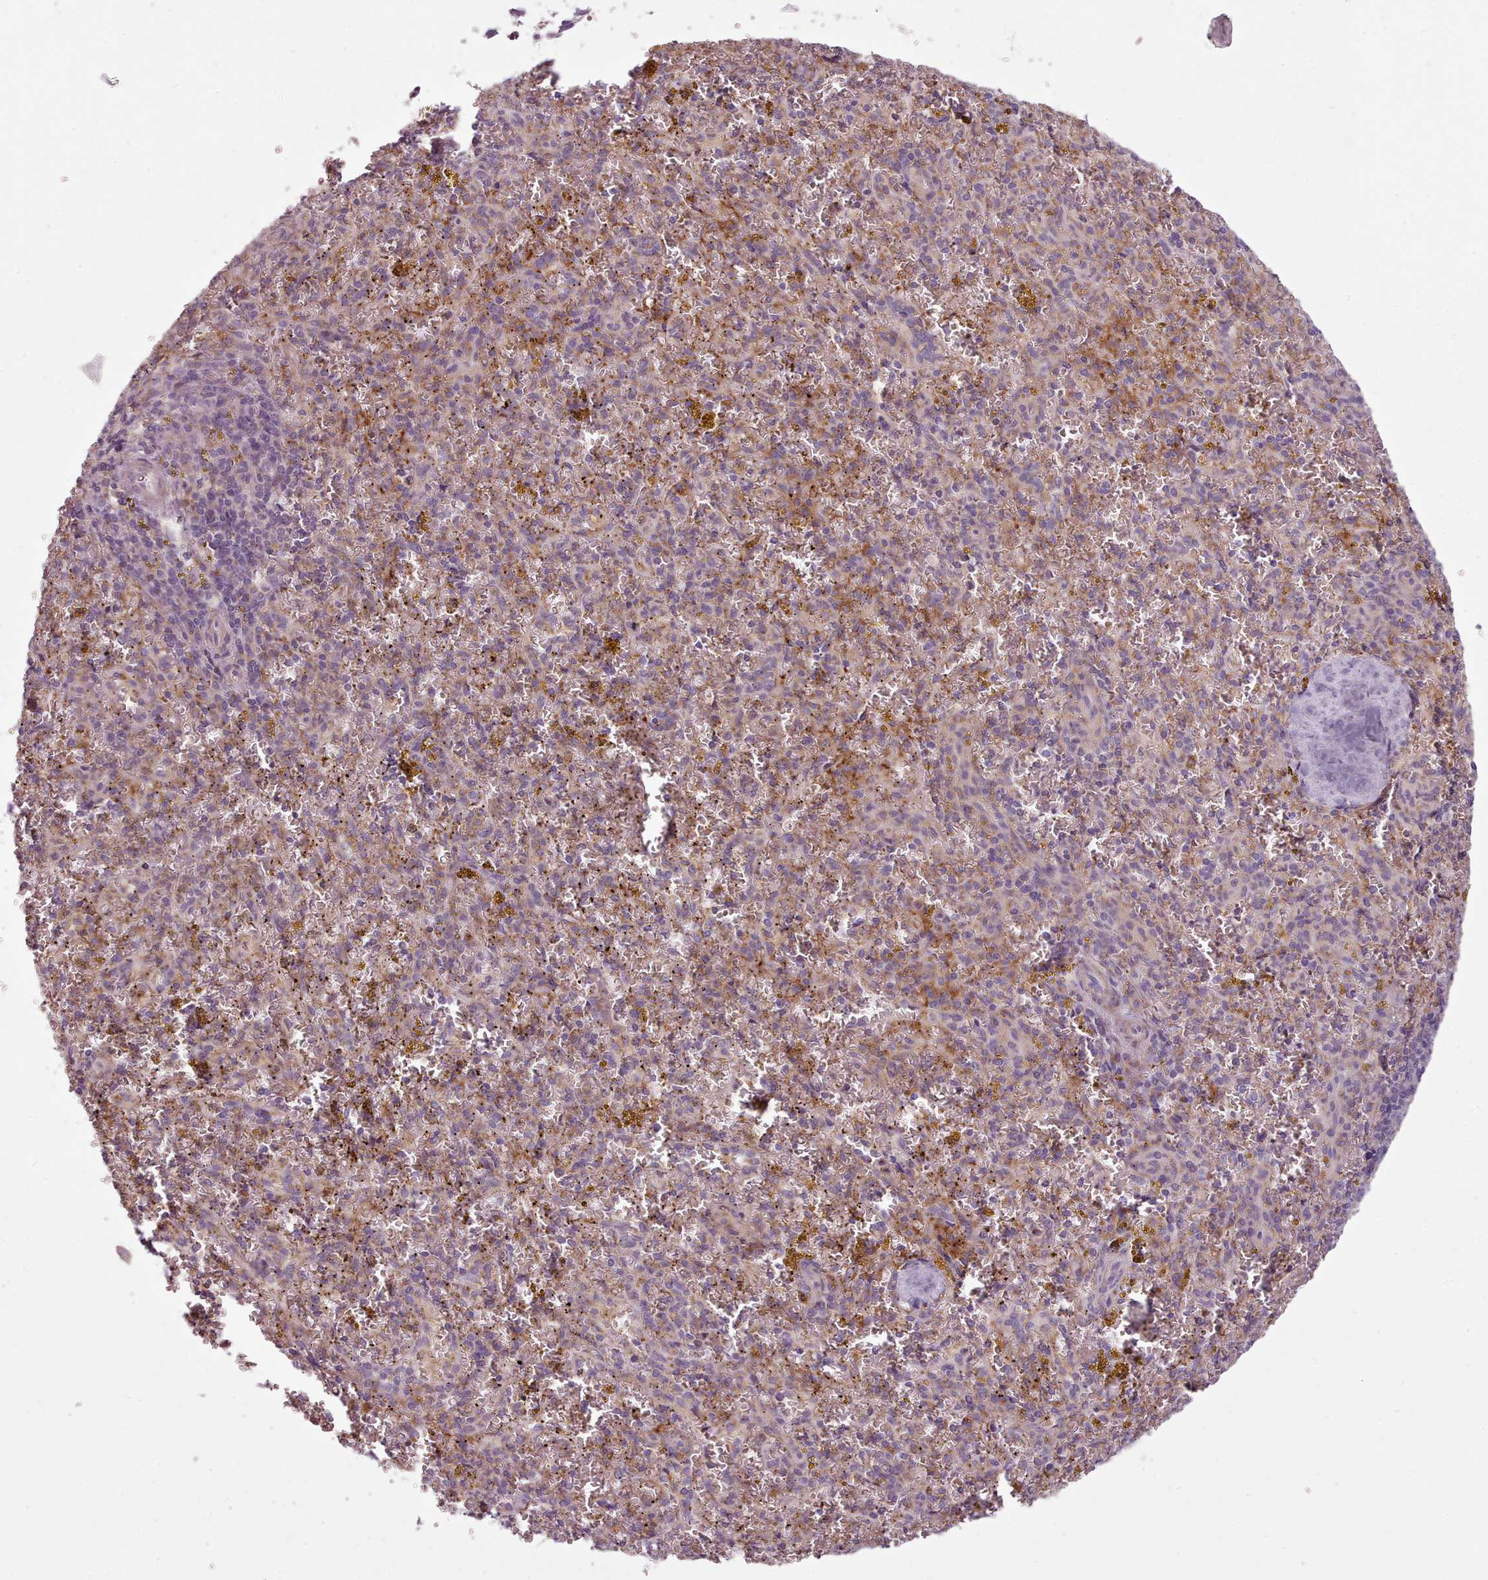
{"staining": {"intensity": "moderate", "quantity": "<25%", "location": "cytoplasmic/membranous"}, "tissue": "spleen", "cell_type": "Cells in red pulp", "image_type": "normal", "snomed": [{"axis": "morphology", "description": "Normal tissue, NOS"}, {"axis": "topography", "description": "Spleen"}], "caption": "An IHC image of unremarkable tissue is shown. Protein staining in brown shows moderate cytoplasmic/membranous positivity in spleen within cells in red pulp. (DAB (3,3'-diaminobenzidine) IHC, brown staining for protein, blue staining for nuclei).", "gene": "LAPTM5", "patient": {"sex": "male", "age": 57}}